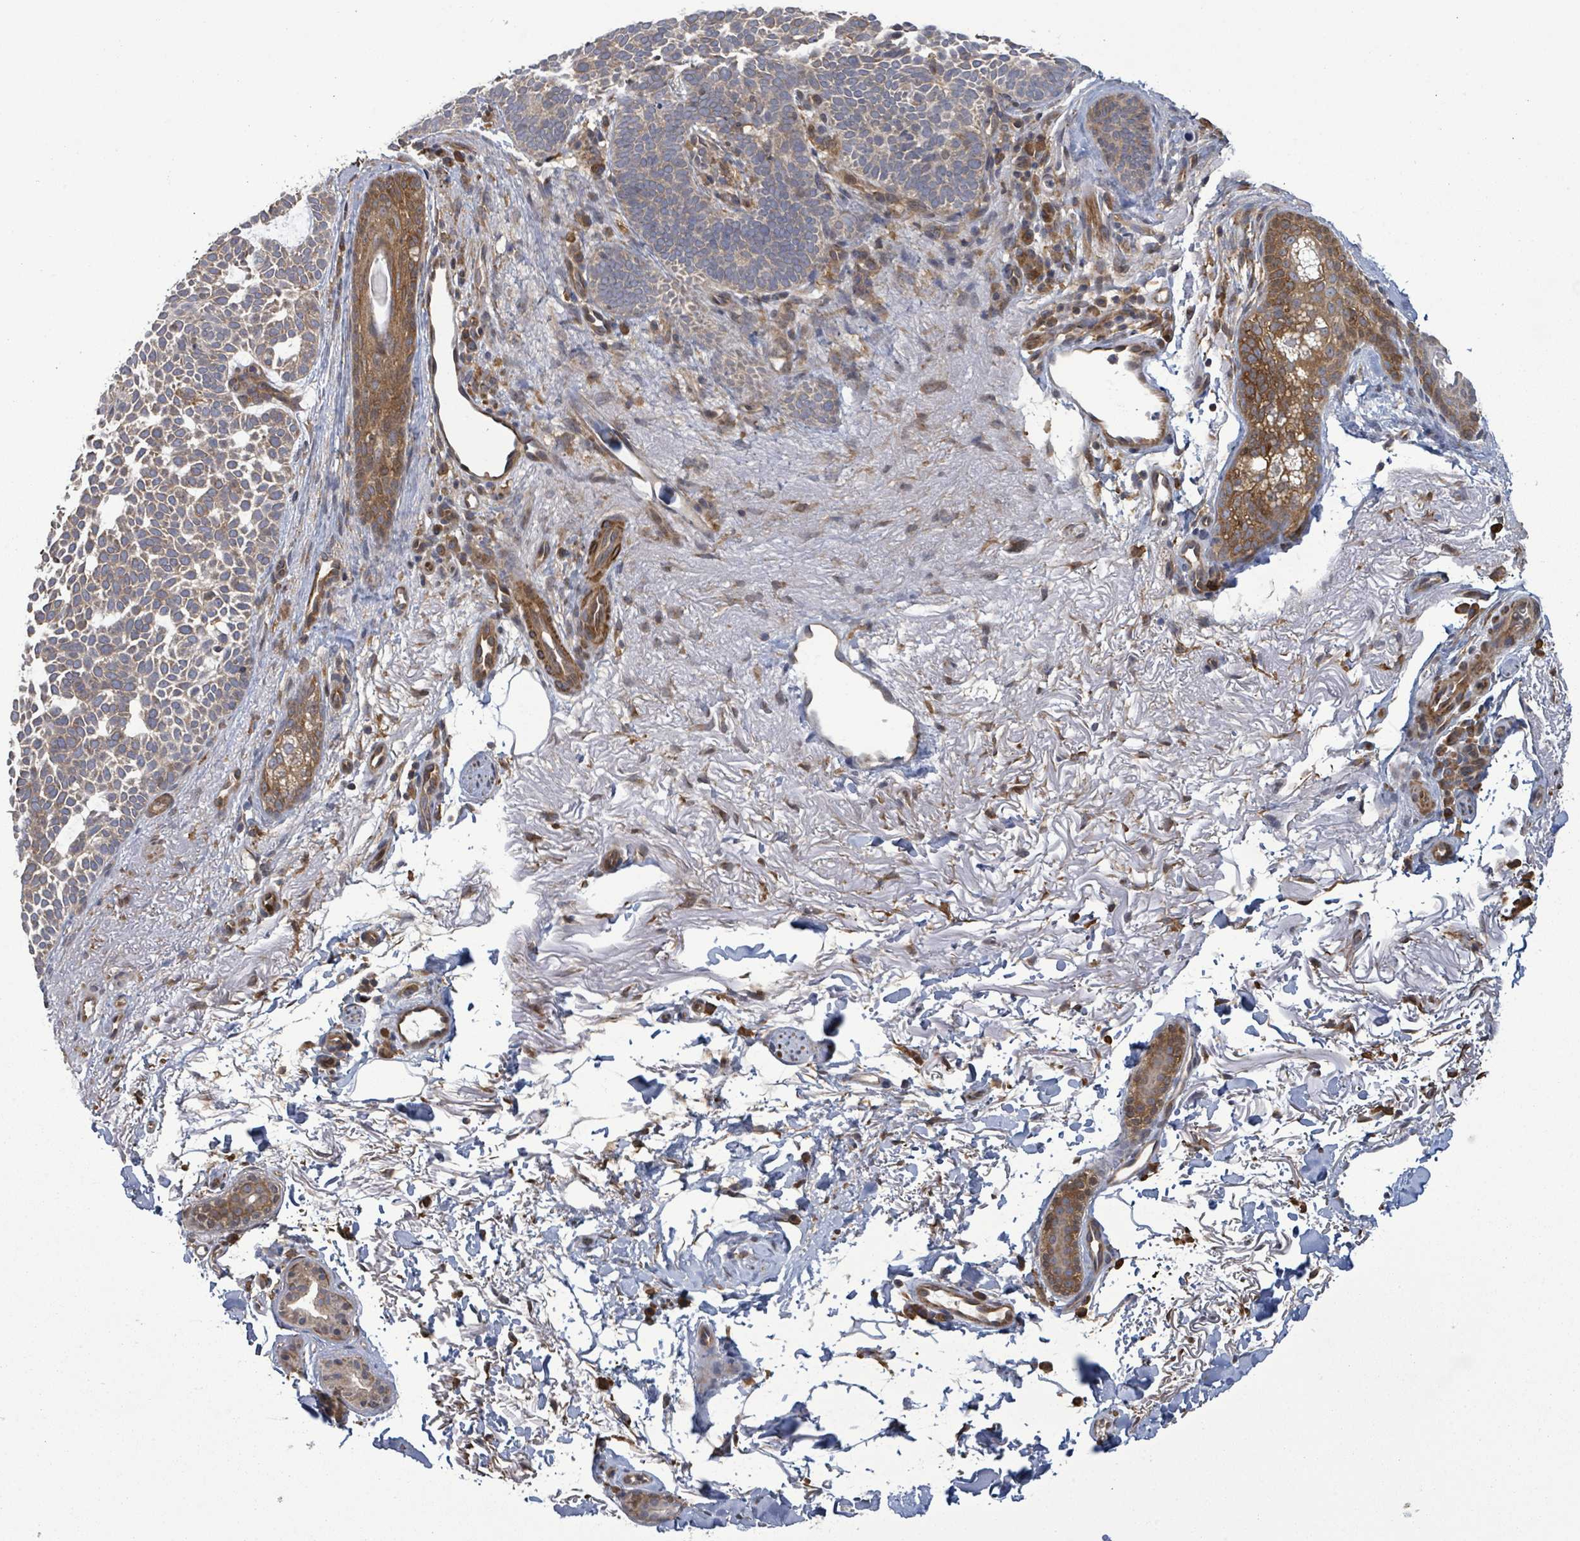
{"staining": {"intensity": "weak", "quantity": "<25%", "location": "cytoplasmic/membranous"}, "tissue": "skin cancer", "cell_type": "Tumor cells", "image_type": "cancer", "snomed": [{"axis": "morphology", "description": "Basal cell carcinoma"}, {"axis": "topography", "description": "Skin"}], "caption": "The immunohistochemistry photomicrograph has no significant staining in tumor cells of skin basal cell carcinoma tissue.", "gene": "MAP3K6", "patient": {"sex": "female", "age": 77}}